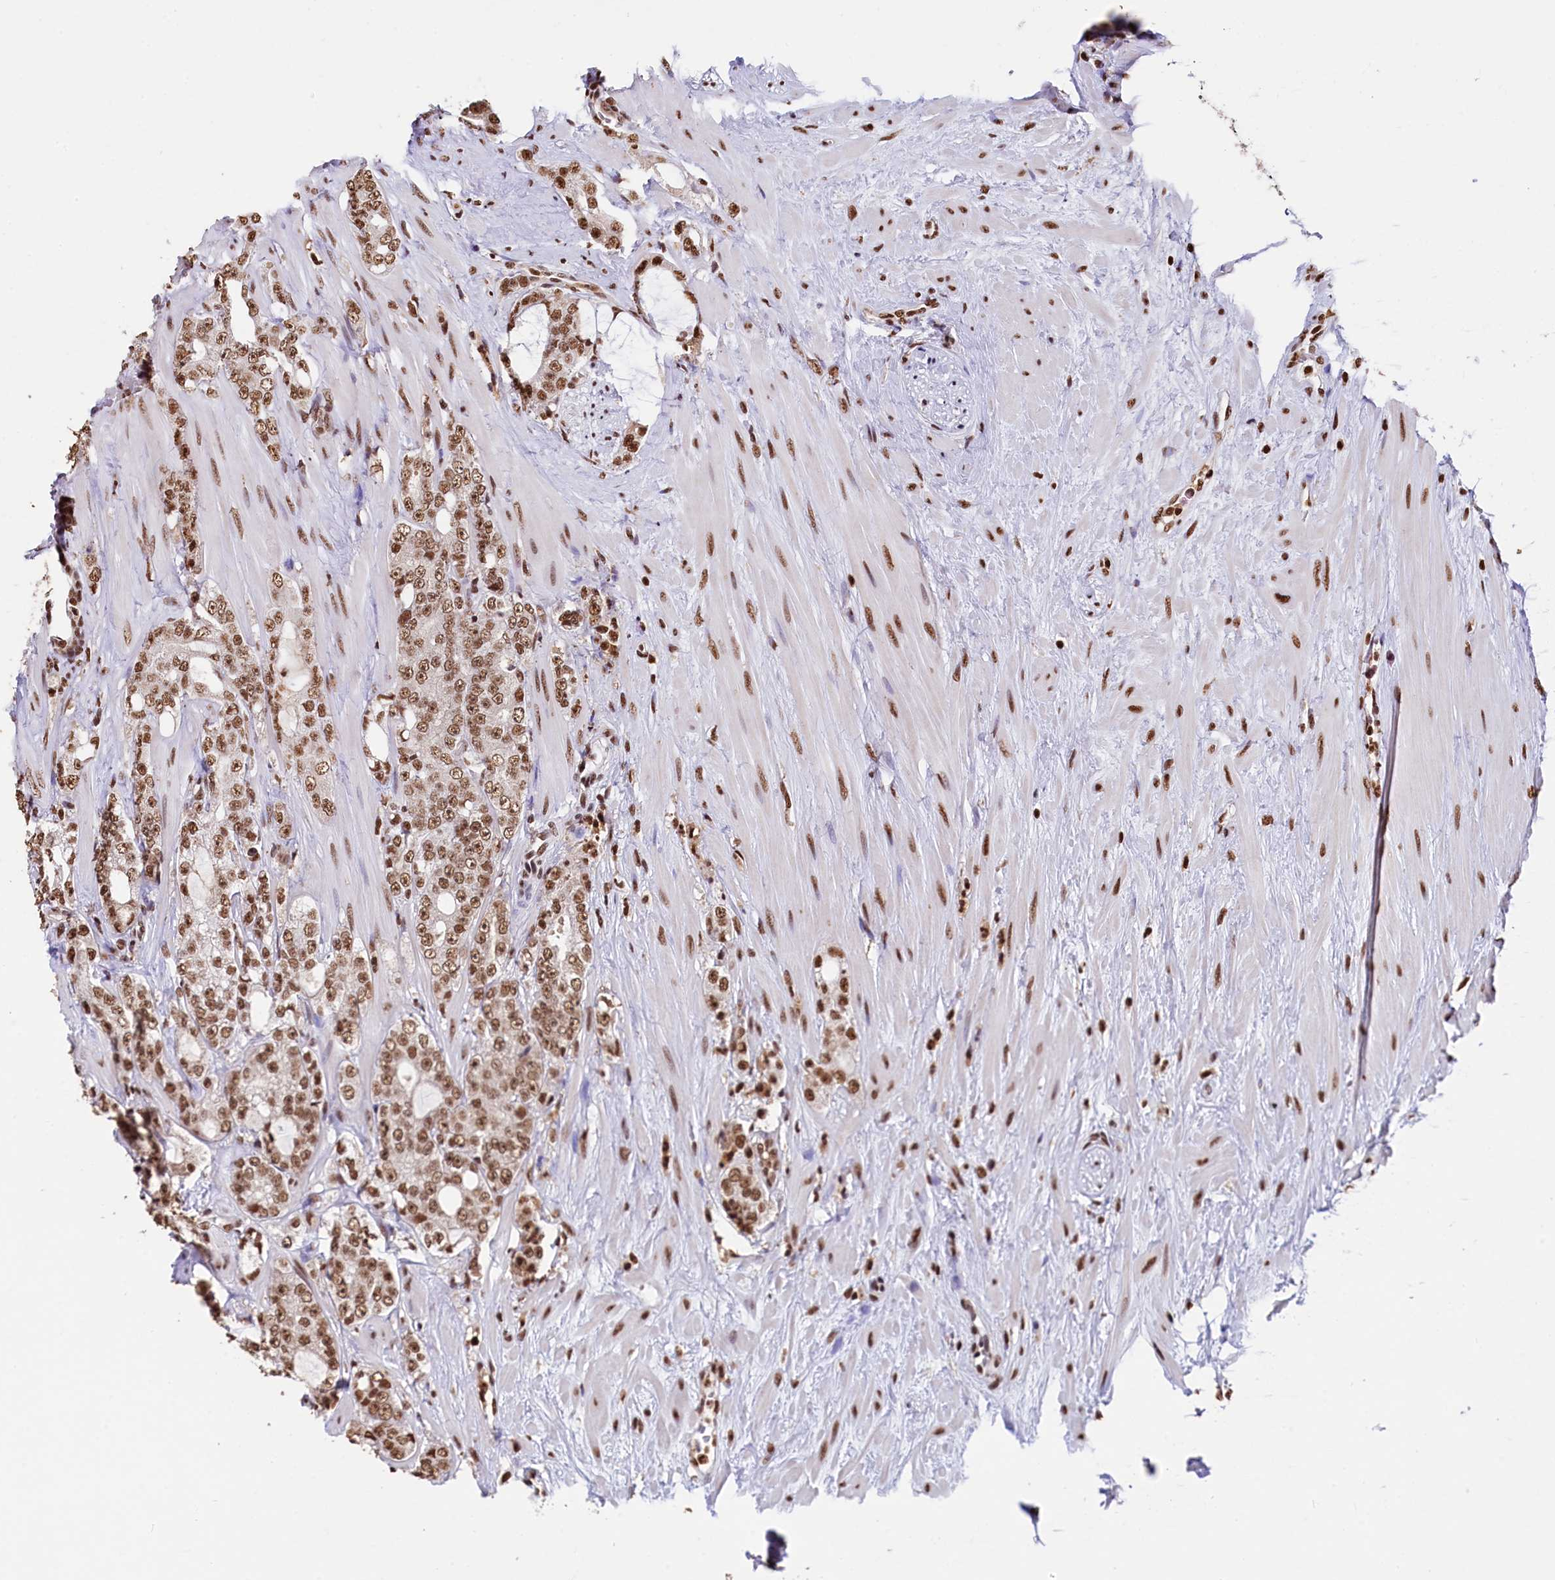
{"staining": {"intensity": "moderate", "quantity": ">75%", "location": "nuclear"}, "tissue": "prostate cancer", "cell_type": "Tumor cells", "image_type": "cancer", "snomed": [{"axis": "morphology", "description": "Adenocarcinoma, High grade"}, {"axis": "topography", "description": "Prostate"}], "caption": "Protein expression analysis of prostate adenocarcinoma (high-grade) displays moderate nuclear staining in about >75% of tumor cells. The staining was performed using DAB to visualize the protein expression in brown, while the nuclei were stained in blue with hematoxylin (Magnification: 20x).", "gene": "SNRPD2", "patient": {"sex": "male", "age": 64}}